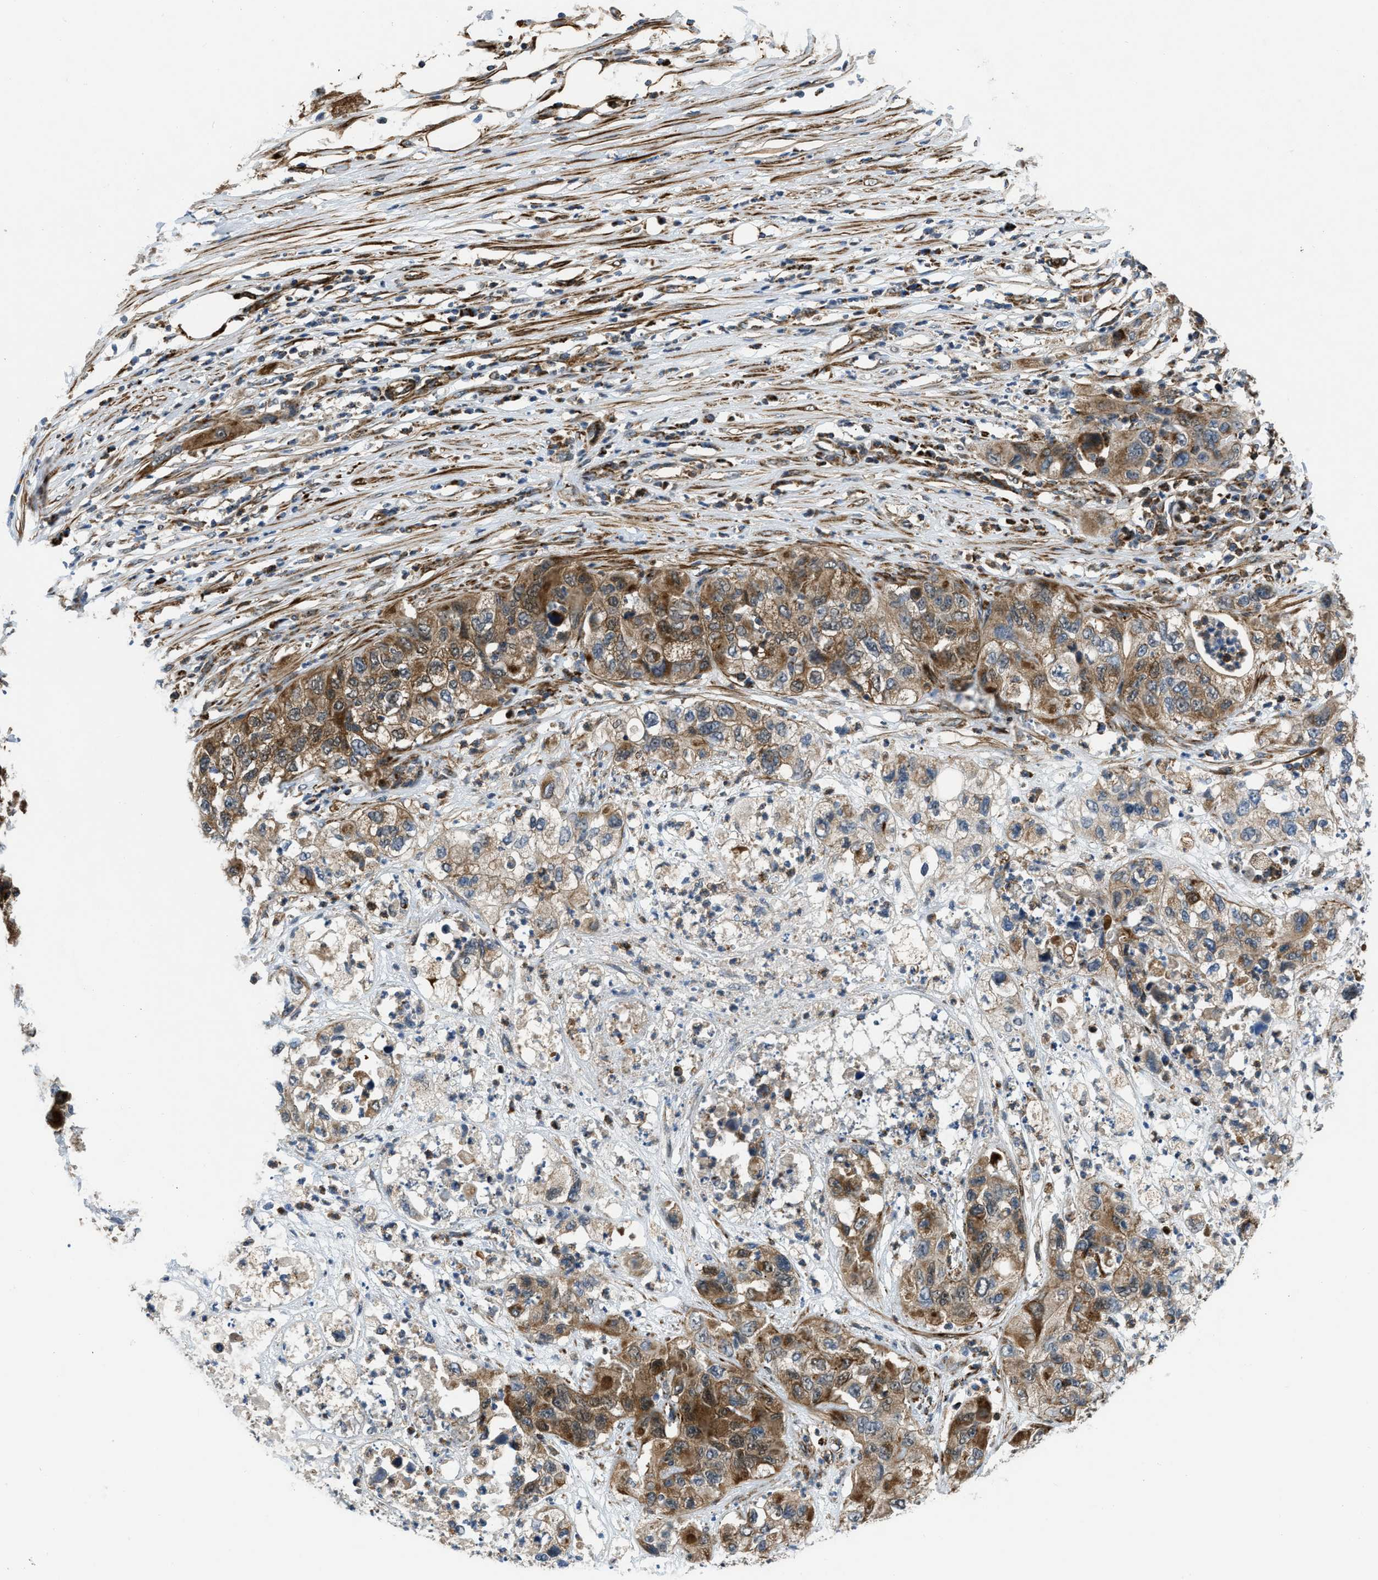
{"staining": {"intensity": "moderate", "quantity": ">75%", "location": "cytoplasmic/membranous"}, "tissue": "pancreatic cancer", "cell_type": "Tumor cells", "image_type": "cancer", "snomed": [{"axis": "morphology", "description": "Adenocarcinoma, NOS"}, {"axis": "topography", "description": "Pancreas"}], "caption": "Immunohistochemistry image of adenocarcinoma (pancreatic) stained for a protein (brown), which reveals medium levels of moderate cytoplasmic/membranous expression in approximately >75% of tumor cells.", "gene": "GSDME", "patient": {"sex": "female", "age": 78}}